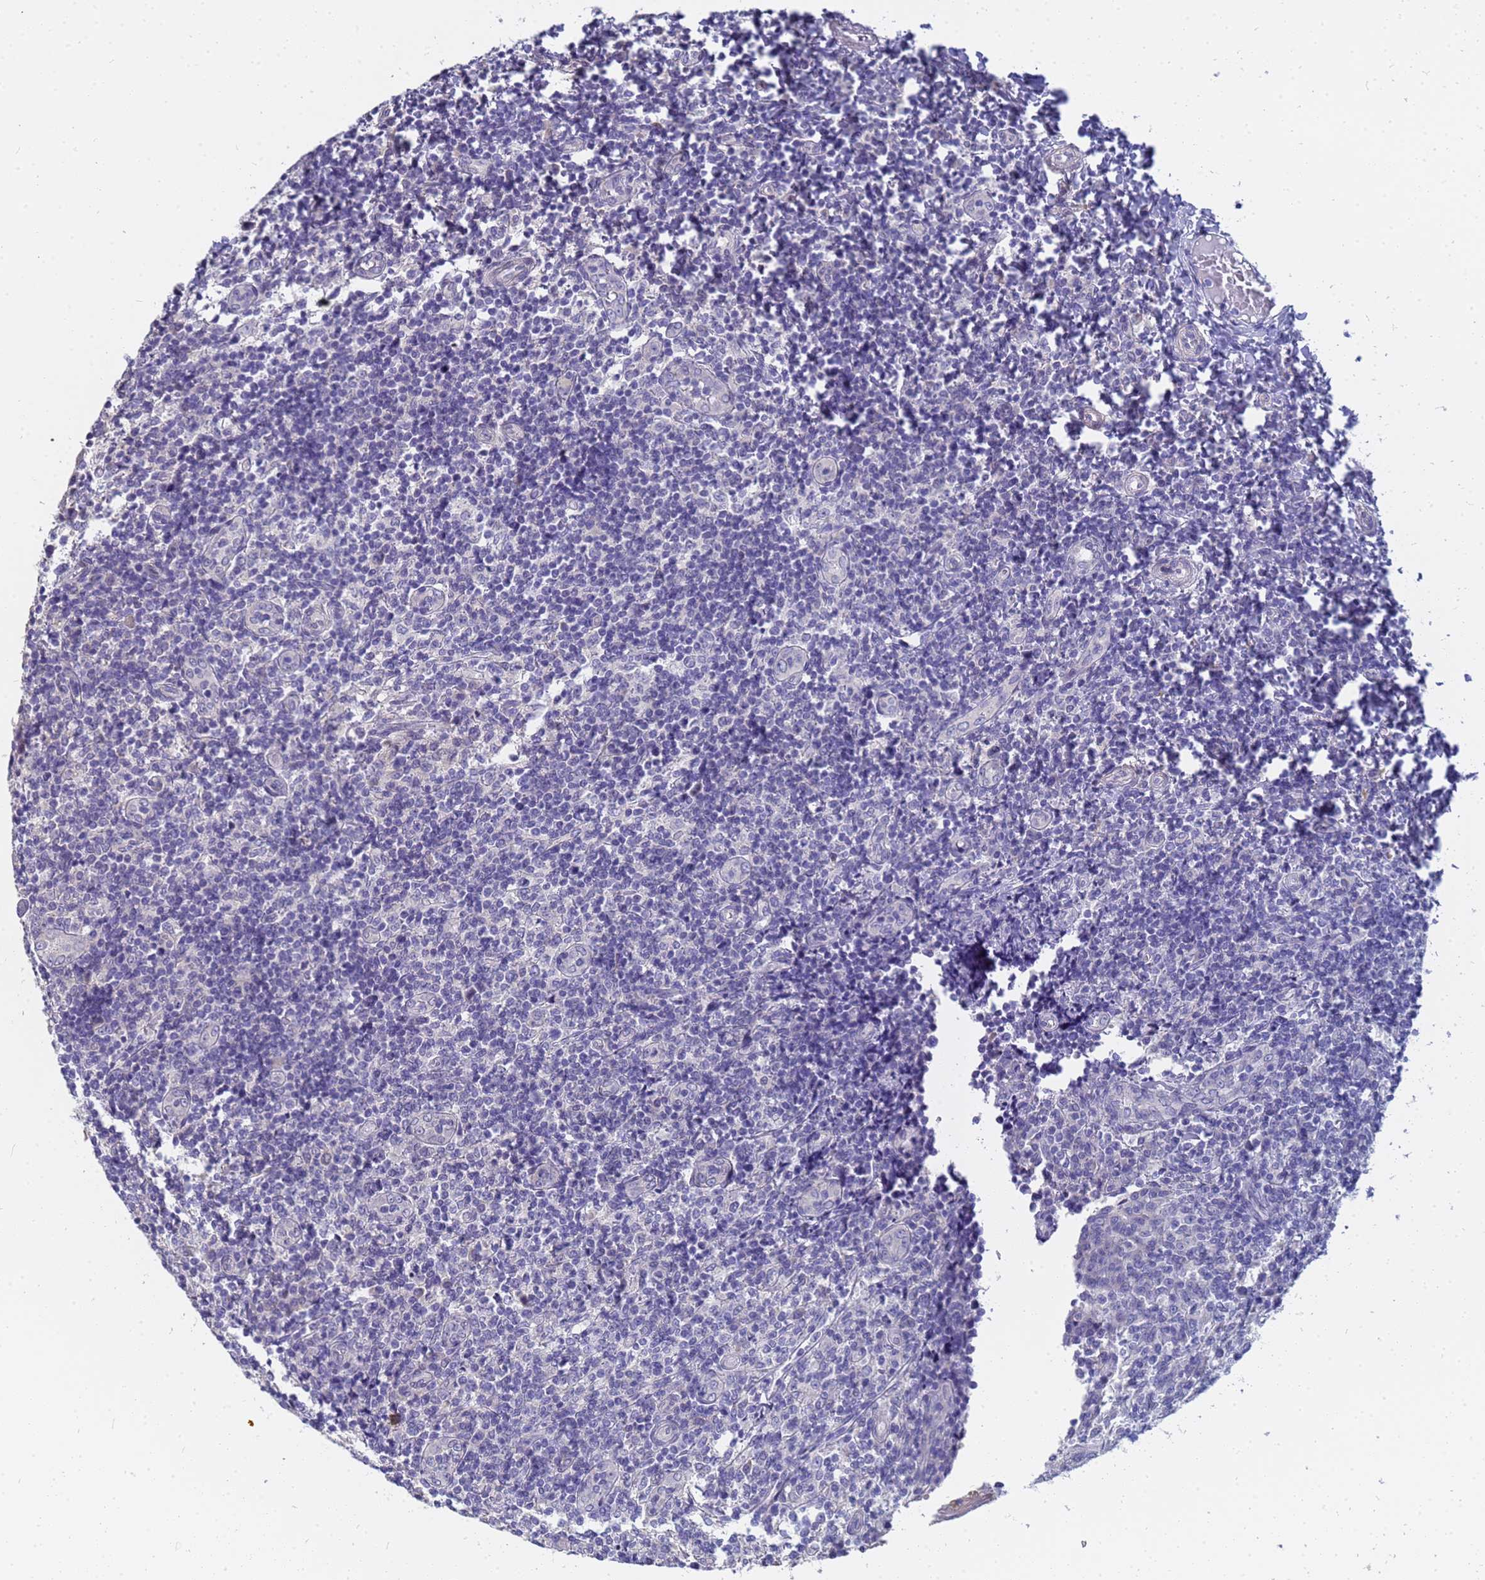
{"staining": {"intensity": "negative", "quantity": "none", "location": "none"}, "tissue": "tonsil", "cell_type": "Germinal center cells", "image_type": "normal", "snomed": [{"axis": "morphology", "description": "Normal tissue, NOS"}, {"axis": "topography", "description": "Tonsil"}], "caption": "Tonsil was stained to show a protein in brown. There is no significant expression in germinal center cells. (DAB (3,3'-diaminobenzidine) immunohistochemistry (IHC), high magnification).", "gene": "FAM166B", "patient": {"sex": "female", "age": 19}}